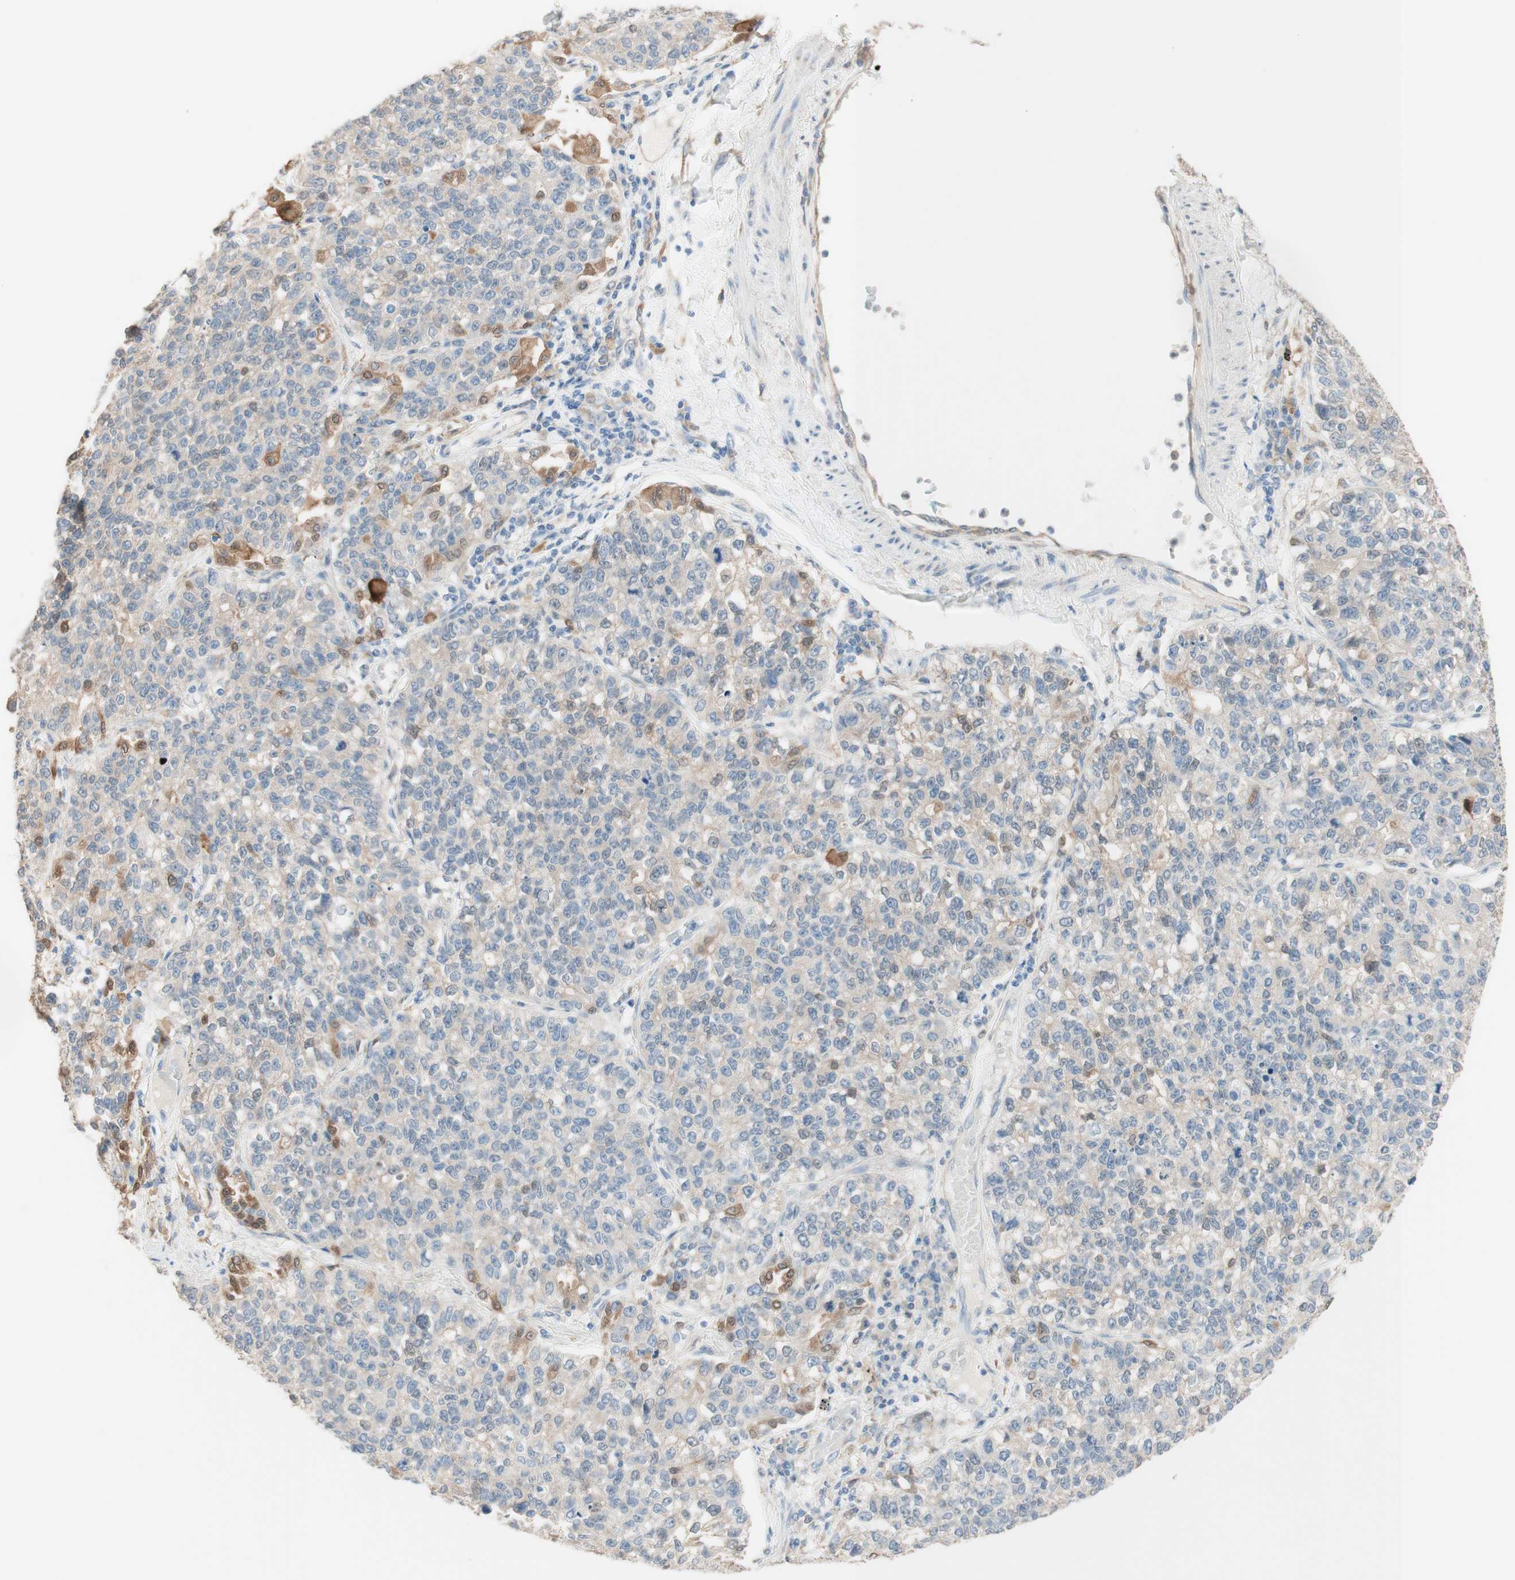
{"staining": {"intensity": "weak", "quantity": "<25%", "location": "cytoplasmic/membranous"}, "tissue": "lung cancer", "cell_type": "Tumor cells", "image_type": "cancer", "snomed": [{"axis": "morphology", "description": "Adenocarcinoma, NOS"}, {"axis": "topography", "description": "Lung"}], "caption": "This is an immunohistochemistry (IHC) histopathology image of lung cancer. There is no positivity in tumor cells.", "gene": "COMT", "patient": {"sex": "male", "age": 49}}